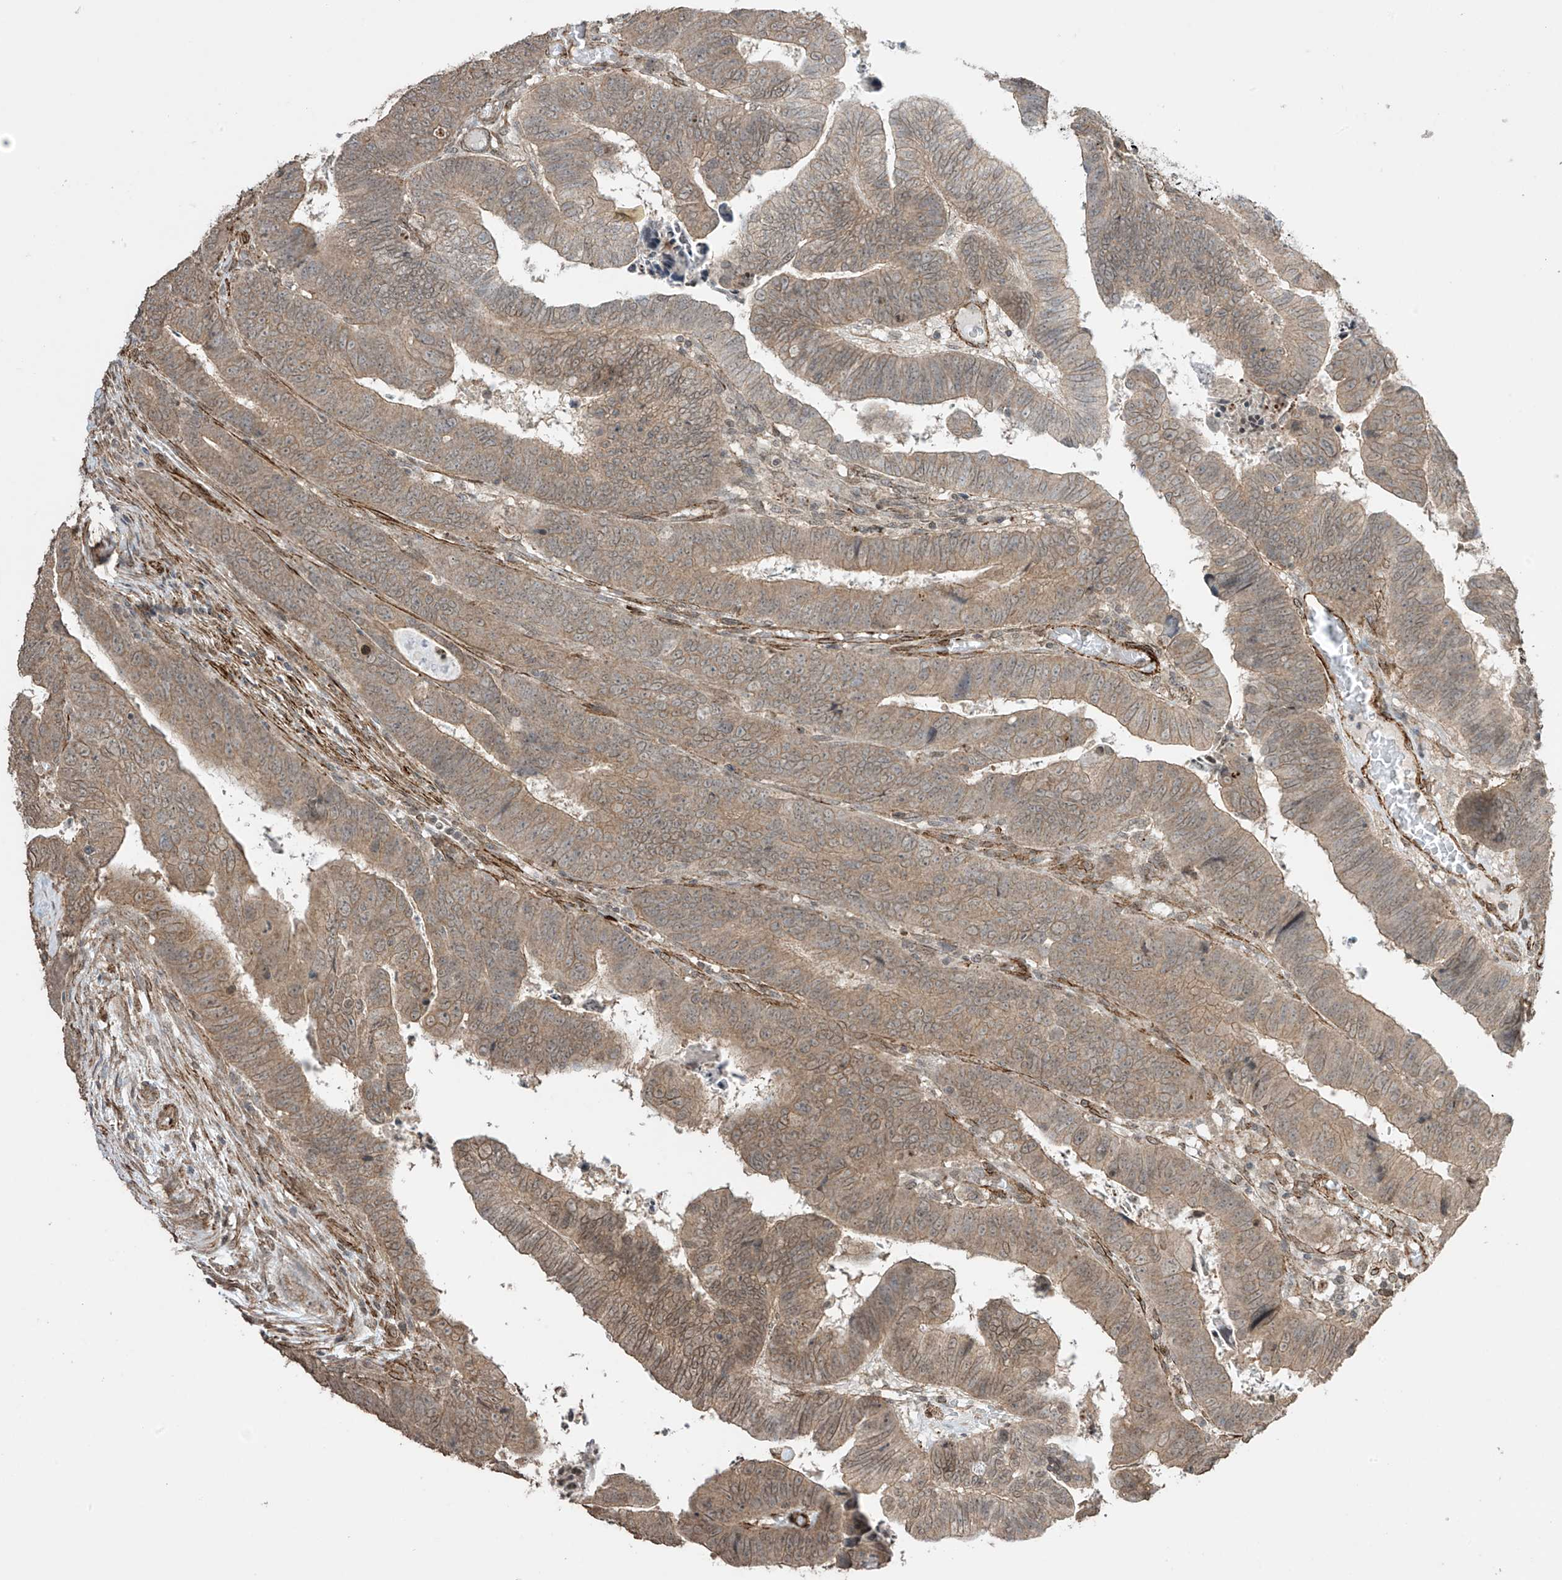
{"staining": {"intensity": "moderate", "quantity": ">75%", "location": "cytoplasmic/membranous"}, "tissue": "colorectal cancer", "cell_type": "Tumor cells", "image_type": "cancer", "snomed": [{"axis": "morphology", "description": "Normal tissue, NOS"}, {"axis": "morphology", "description": "Adenocarcinoma, NOS"}, {"axis": "topography", "description": "Rectum"}], "caption": "This is a micrograph of IHC staining of colorectal adenocarcinoma, which shows moderate expression in the cytoplasmic/membranous of tumor cells.", "gene": "TTLL5", "patient": {"sex": "female", "age": 65}}